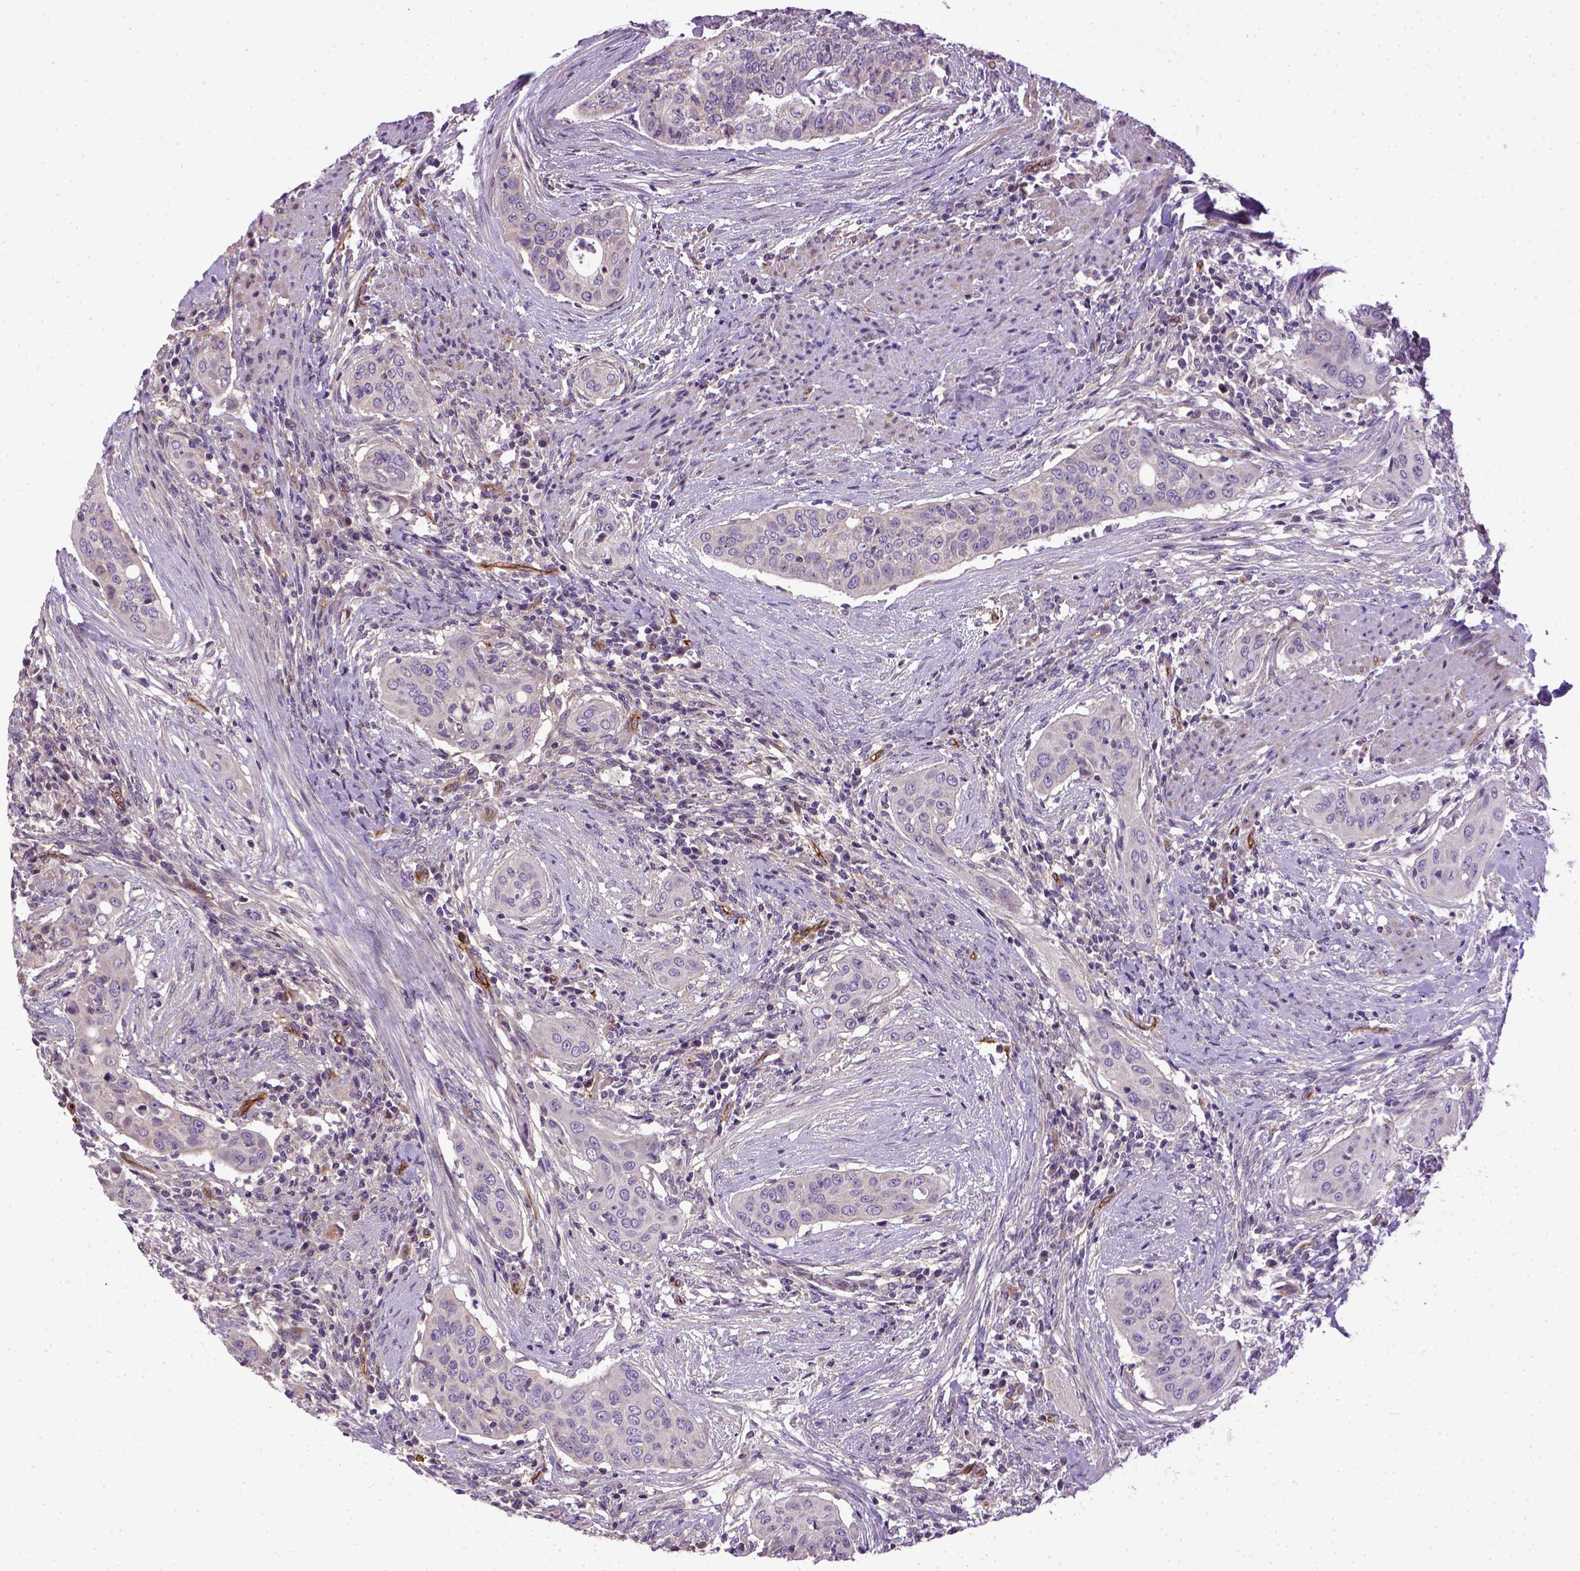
{"staining": {"intensity": "negative", "quantity": "none", "location": "none"}, "tissue": "urothelial cancer", "cell_type": "Tumor cells", "image_type": "cancer", "snomed": [{"axis": "morphology", "description": "Urothelial carcinoma, High grade"}, {"axis": "topography", "description": "Urinary bladder"}], "caption": "Tumor cells are negative for protein expression in human urothelial cancer.", "gene": "ENG", "patient": {"sex": "male", "age": 82}}